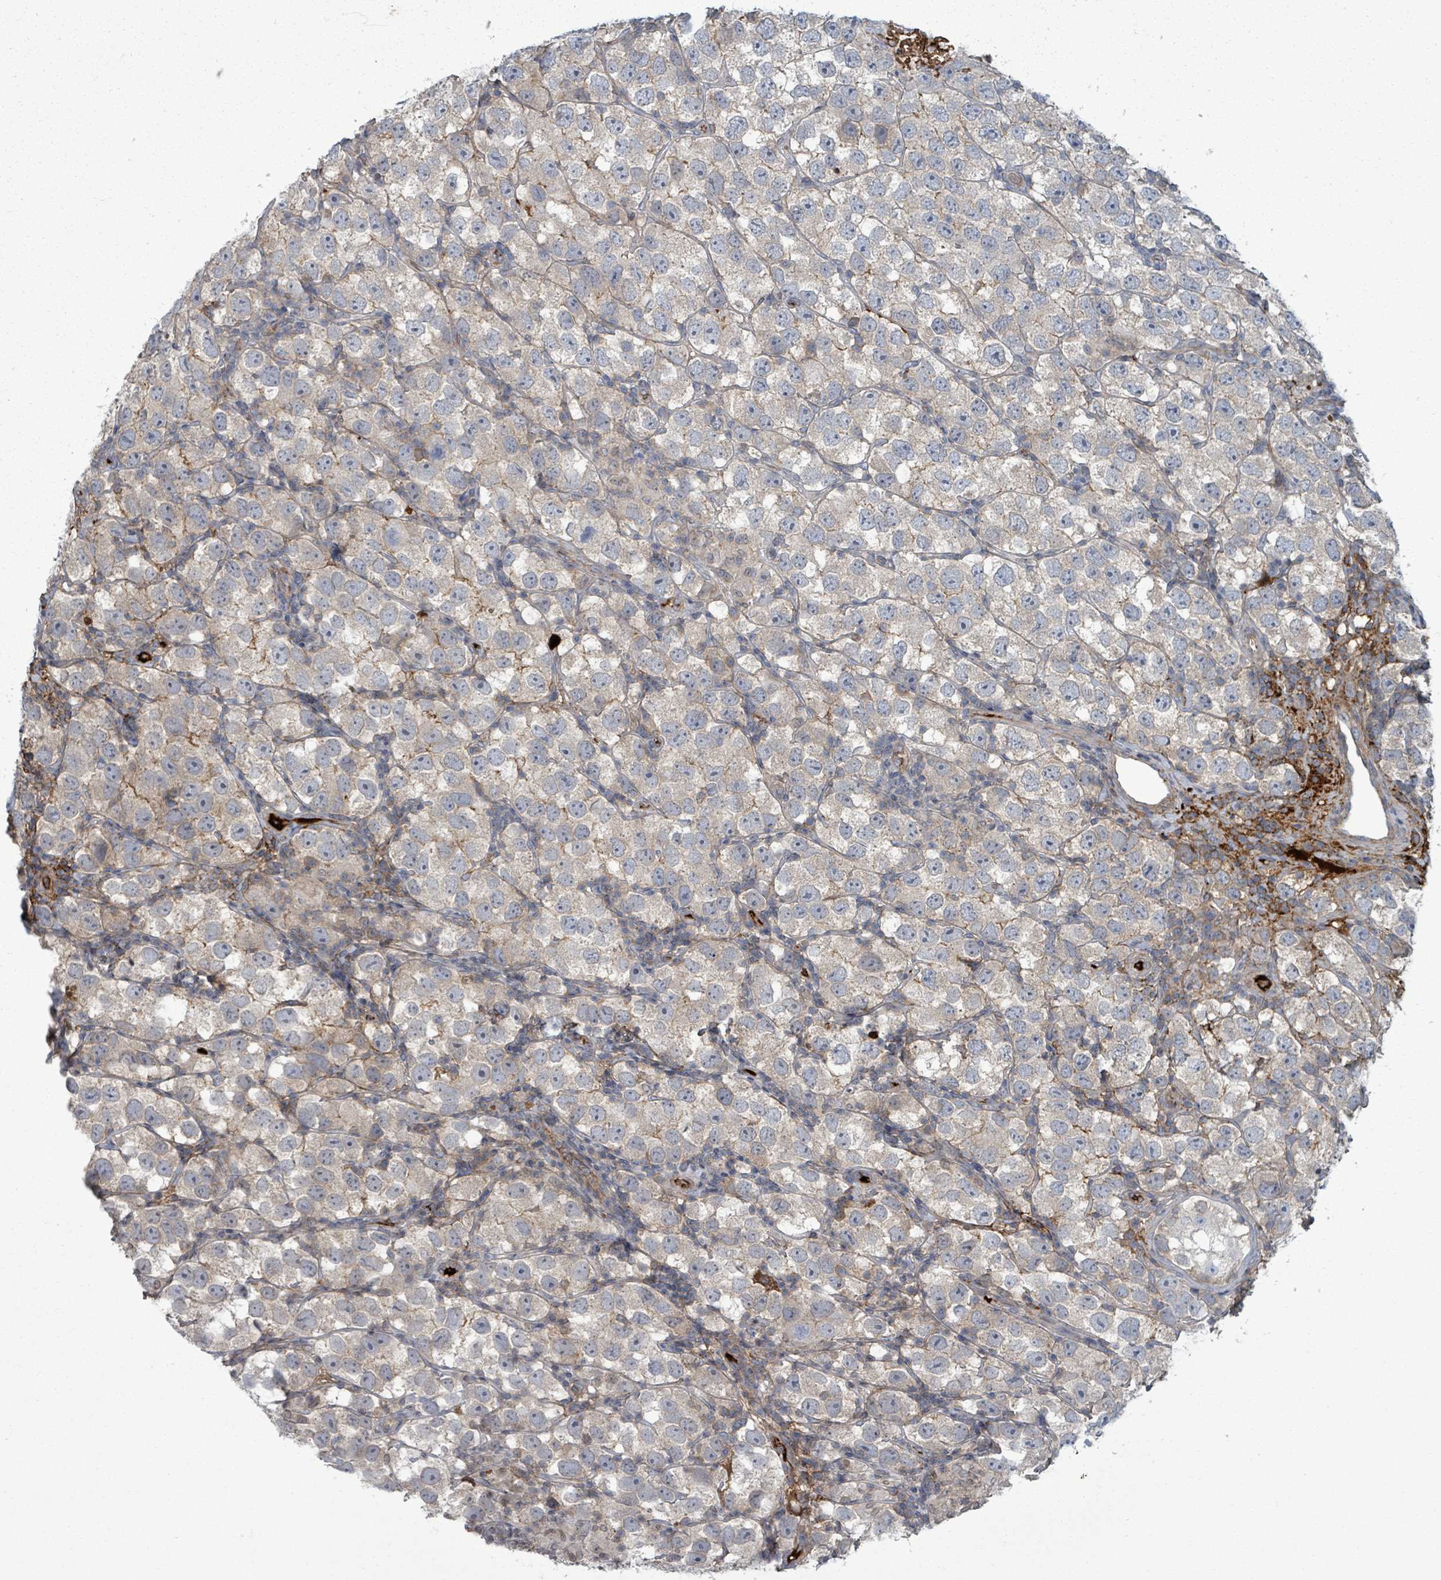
{"staining": {"intensity": "weak", "quantity": "<25%", "location": "cytoplasmic/membranous"}, "tissue": "testis cancer", "cell_type": "Tumor cells", "image_type": "cancer", "snomed": [{"axis": "morphology", "description": "Seminoma, NOS"}, {"axis": "topography", "description": "Testis"}], "caption": "This is an immunohistochemistry histopathology image of testis seminoma. There is no positivity in tumor cells.", "gene": "GRM8", "patient": {"sex": "male", "age": 26}}